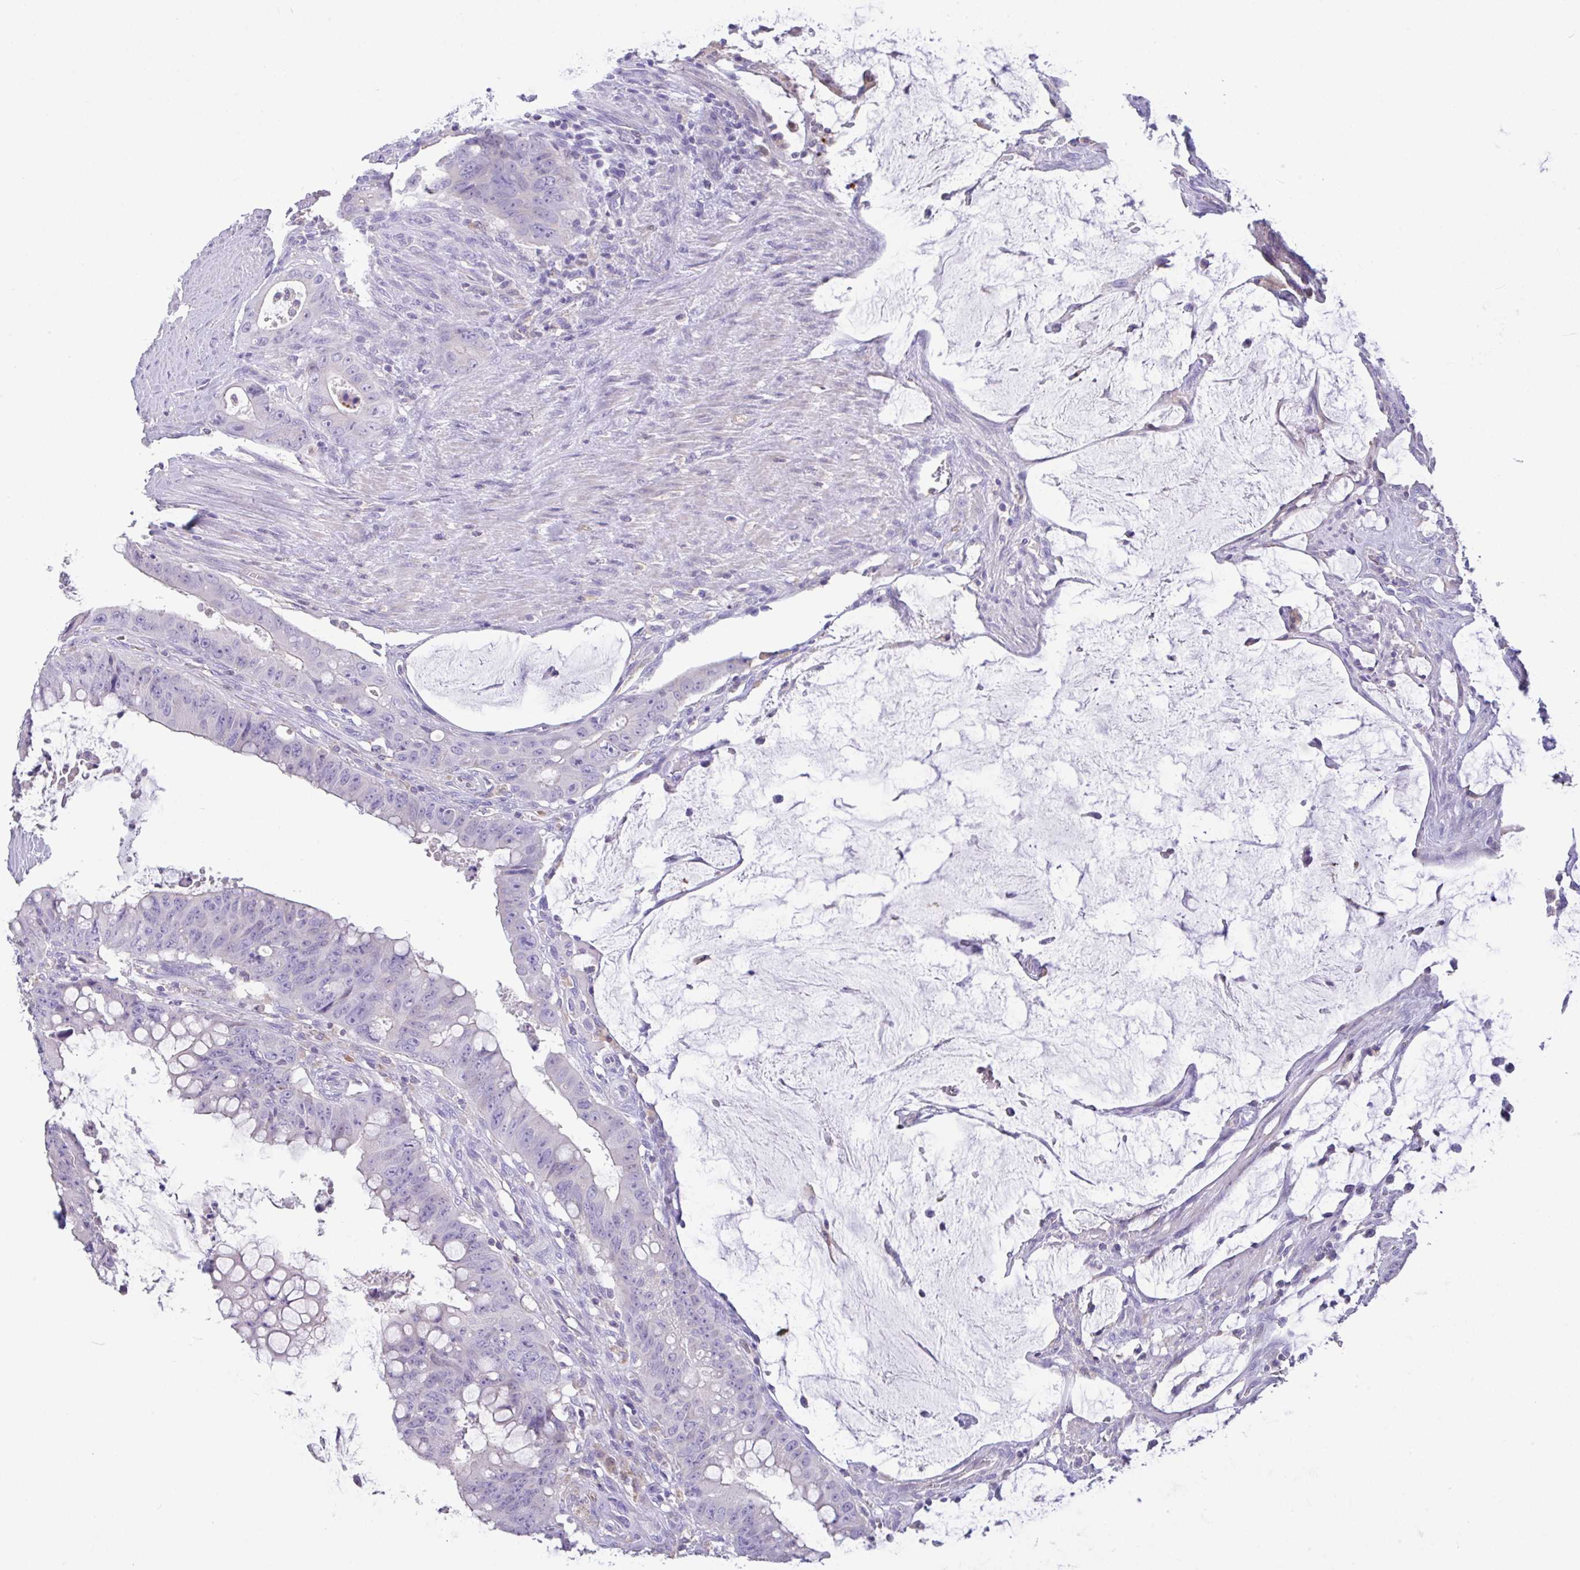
{"staining": {"intensity": "negative", "quantity": "none", "location": "none"}, "tissue": "colorectal cancer", "cell_type": "Tumor cells", "image_type": "cancer", "snomed": [{"axis": "morphology", "description": "Adenocarcinoma, NOS"}, {"axis": "topography", "description": "Rectum"}], "caption": "Immunohistochemical staining of colorectal adenocarcinoma reveals no significant expression in tumor cells.", "gene": "CA10", "patient": {"sex": "male", "age": 78}}